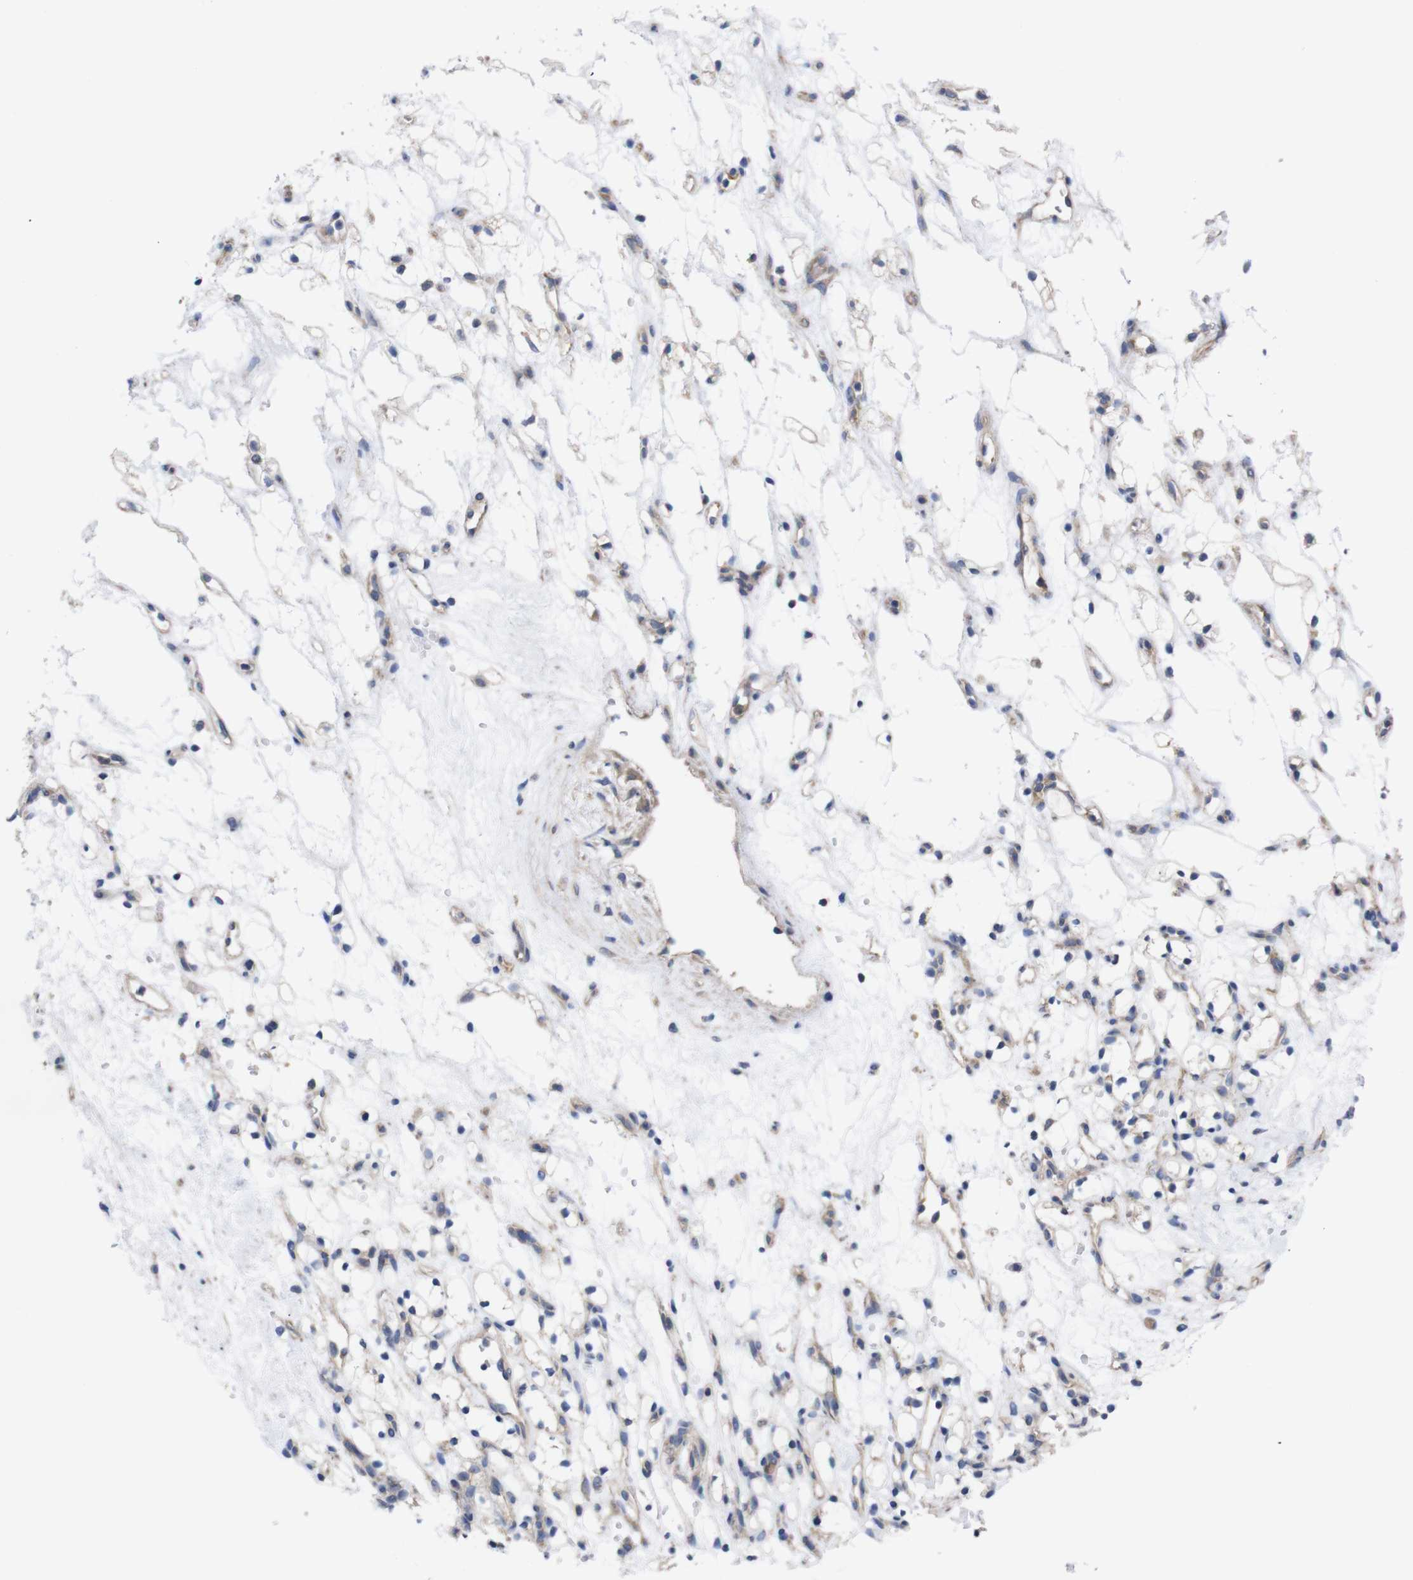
{"staining": {"intensity": "weak", "quantity": "25%-75%", "location": "cytoplasmic/membranous"}, "tissue": "renal cancer", "cell_type": "Tumor cells", "image_type": "cancer", "snomed": [{"axis": "morphology", "description": "Adenocarcinoma, NOS"}, {"axis": "topography", "description": "Kidney"}], "caption": "Human renal adenocarcinoma stained for a protein (brown) exhibits weak cytoplasmic/membranous positive staining in approximately 25%-75% of tumor cells.", "gene": "USH1C", "patient": {"sex": "female", "age": 60}}